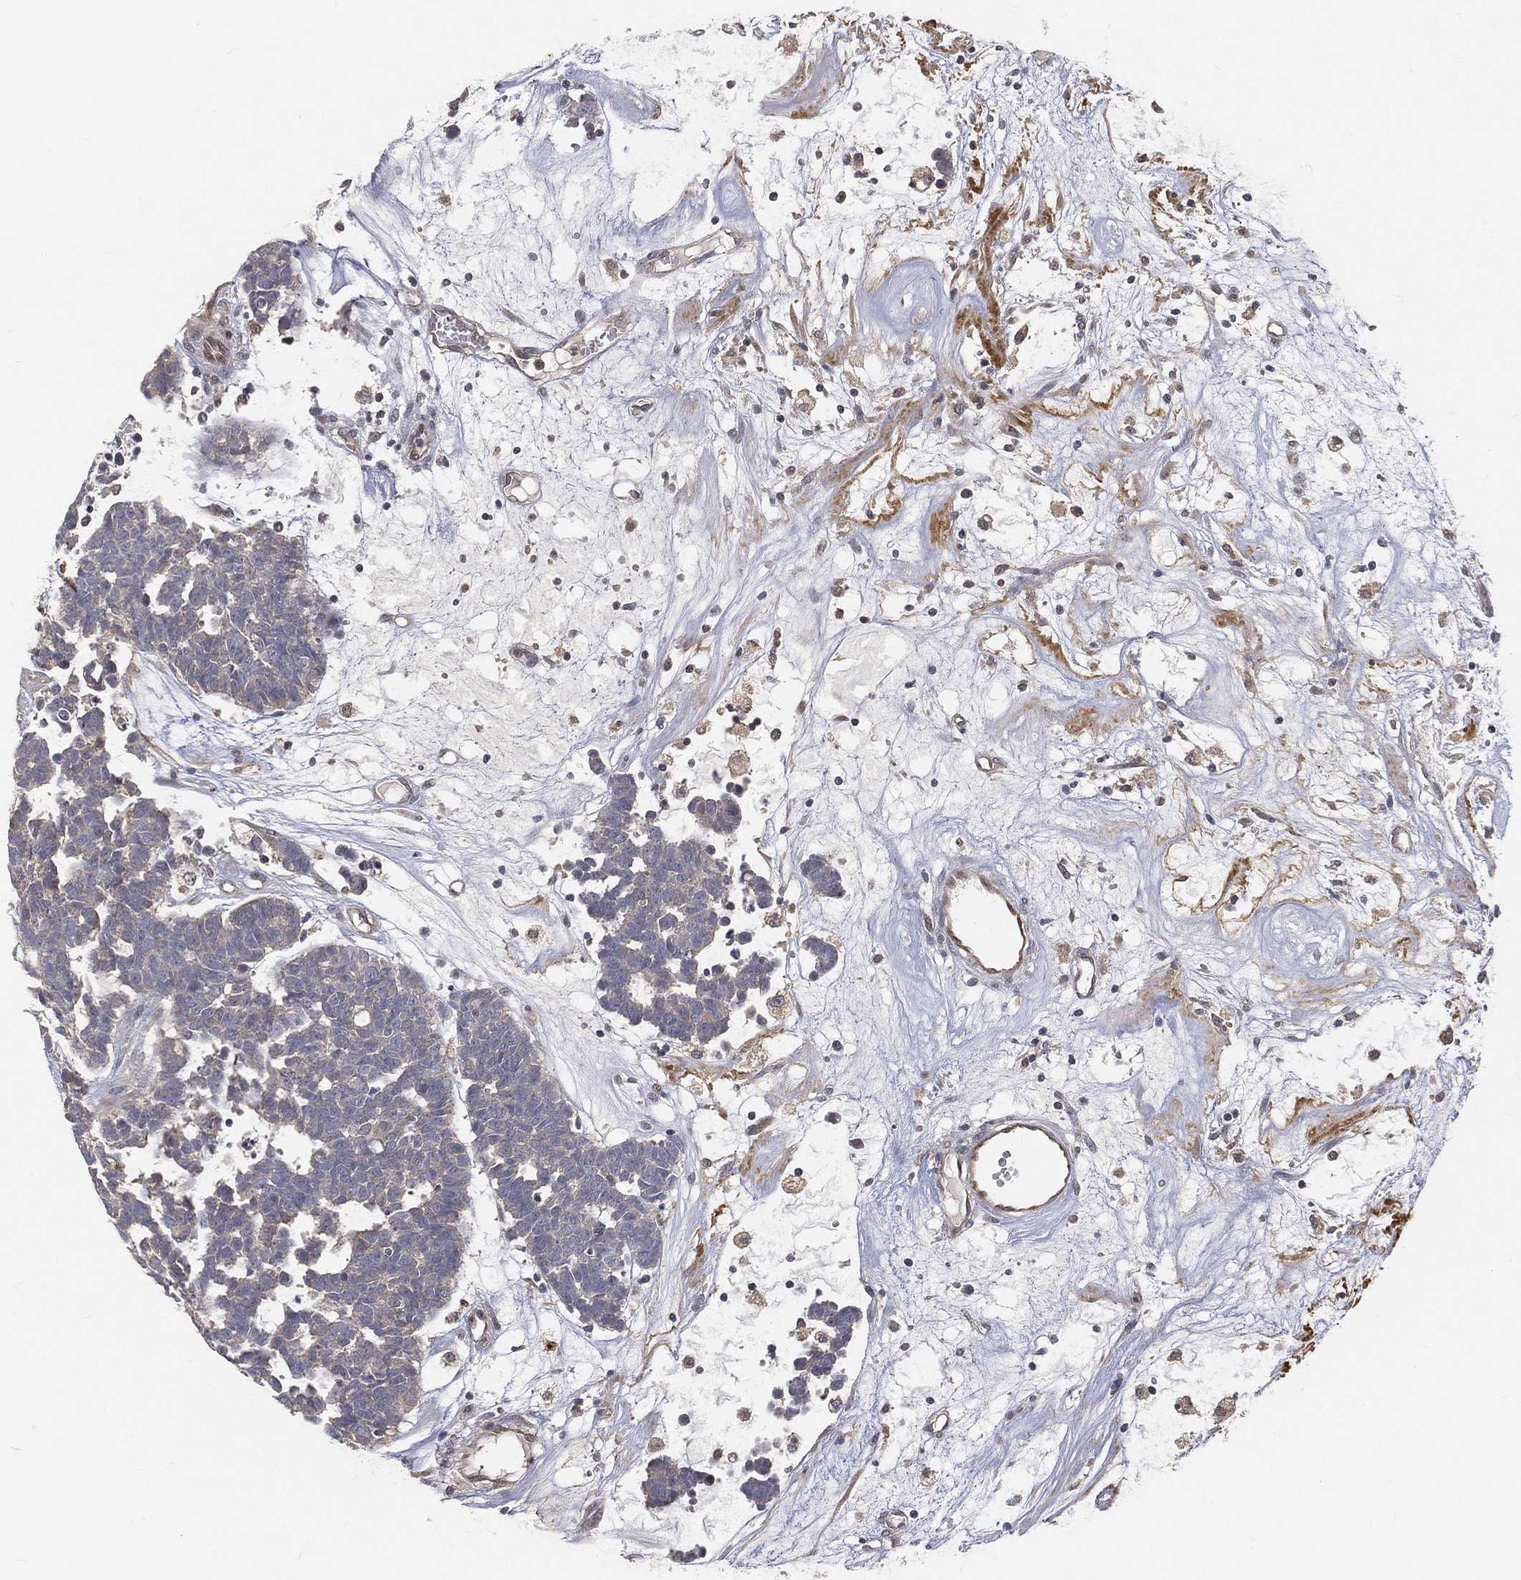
{"staining": {"intensity": "weak", "quantity": "<25%", "location": "cytoplasmic/membranous"}, "tissue": "head and neck cancer", "cell_type": "Tumor cells", "image_type": "cancer", "snomed": [{"axis": "morphology", "description": "Adenocarcinoma, NOS"}, {"axis": "topography", "description": "Head-Neck"}], "caption": "Adenocarcinoma (head and neck) was stained to show a protein in brown. There is no significant expression in tumor cells.", "gene": "MAPK1", "patient": {"sex": "female", "age": 81}}